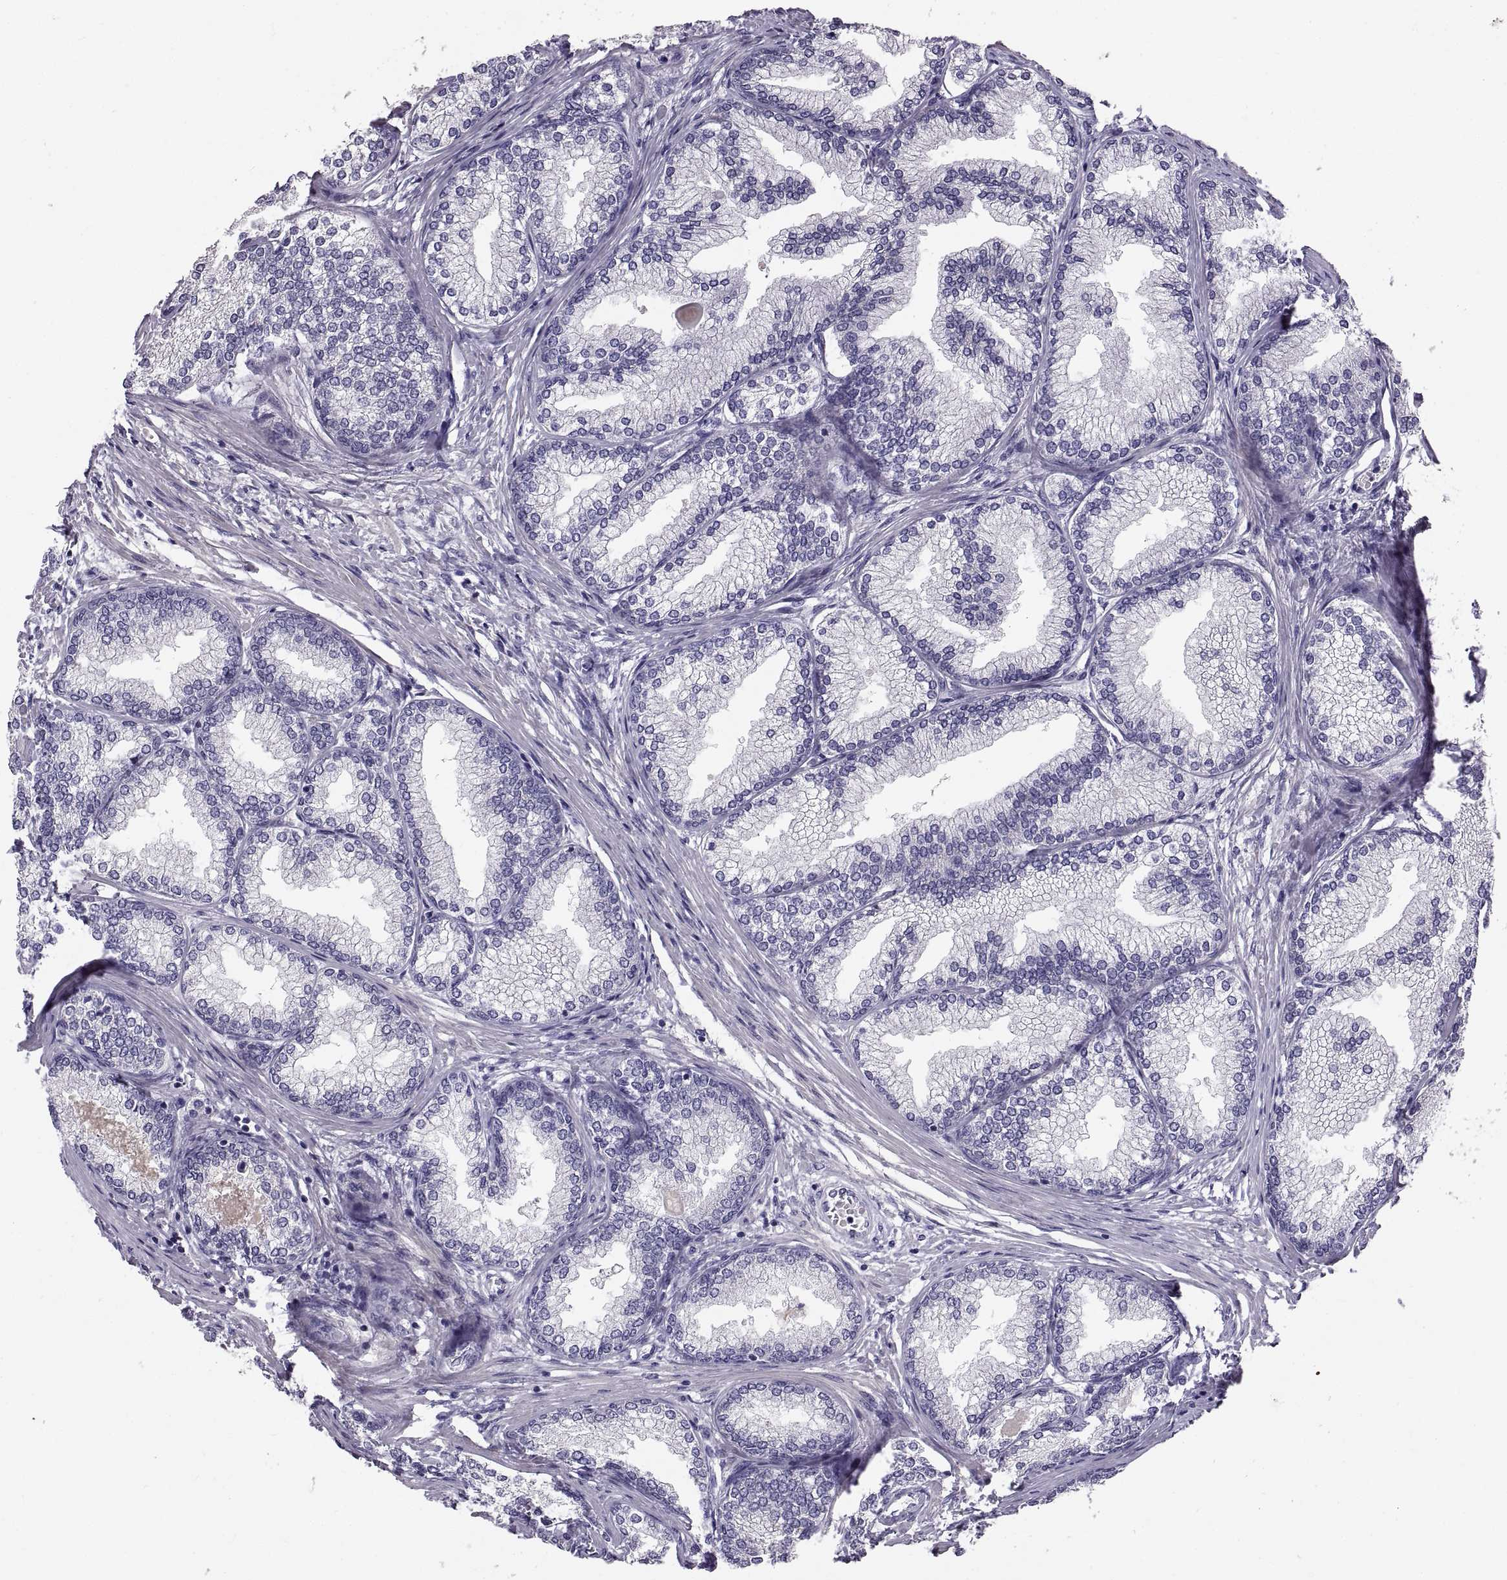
{"staining": {"intensity": "negative", "quantity": "none", "location": "none"}, "tissue": "prostate", "cell_type": "Glandular cells", "image_type": "normal", "snomed": [{"axis": "morphology", "description": "Normal tissue, NOS"}, {"axis": "topography", "description": "Prostate"}], "caption": "An immunohistochemistry image of unremarkable prostate is shown. There is no staining in glandular cells of prostate.", "gene": "ADAM32", "patient": {"sex": "male", "age": 72}}